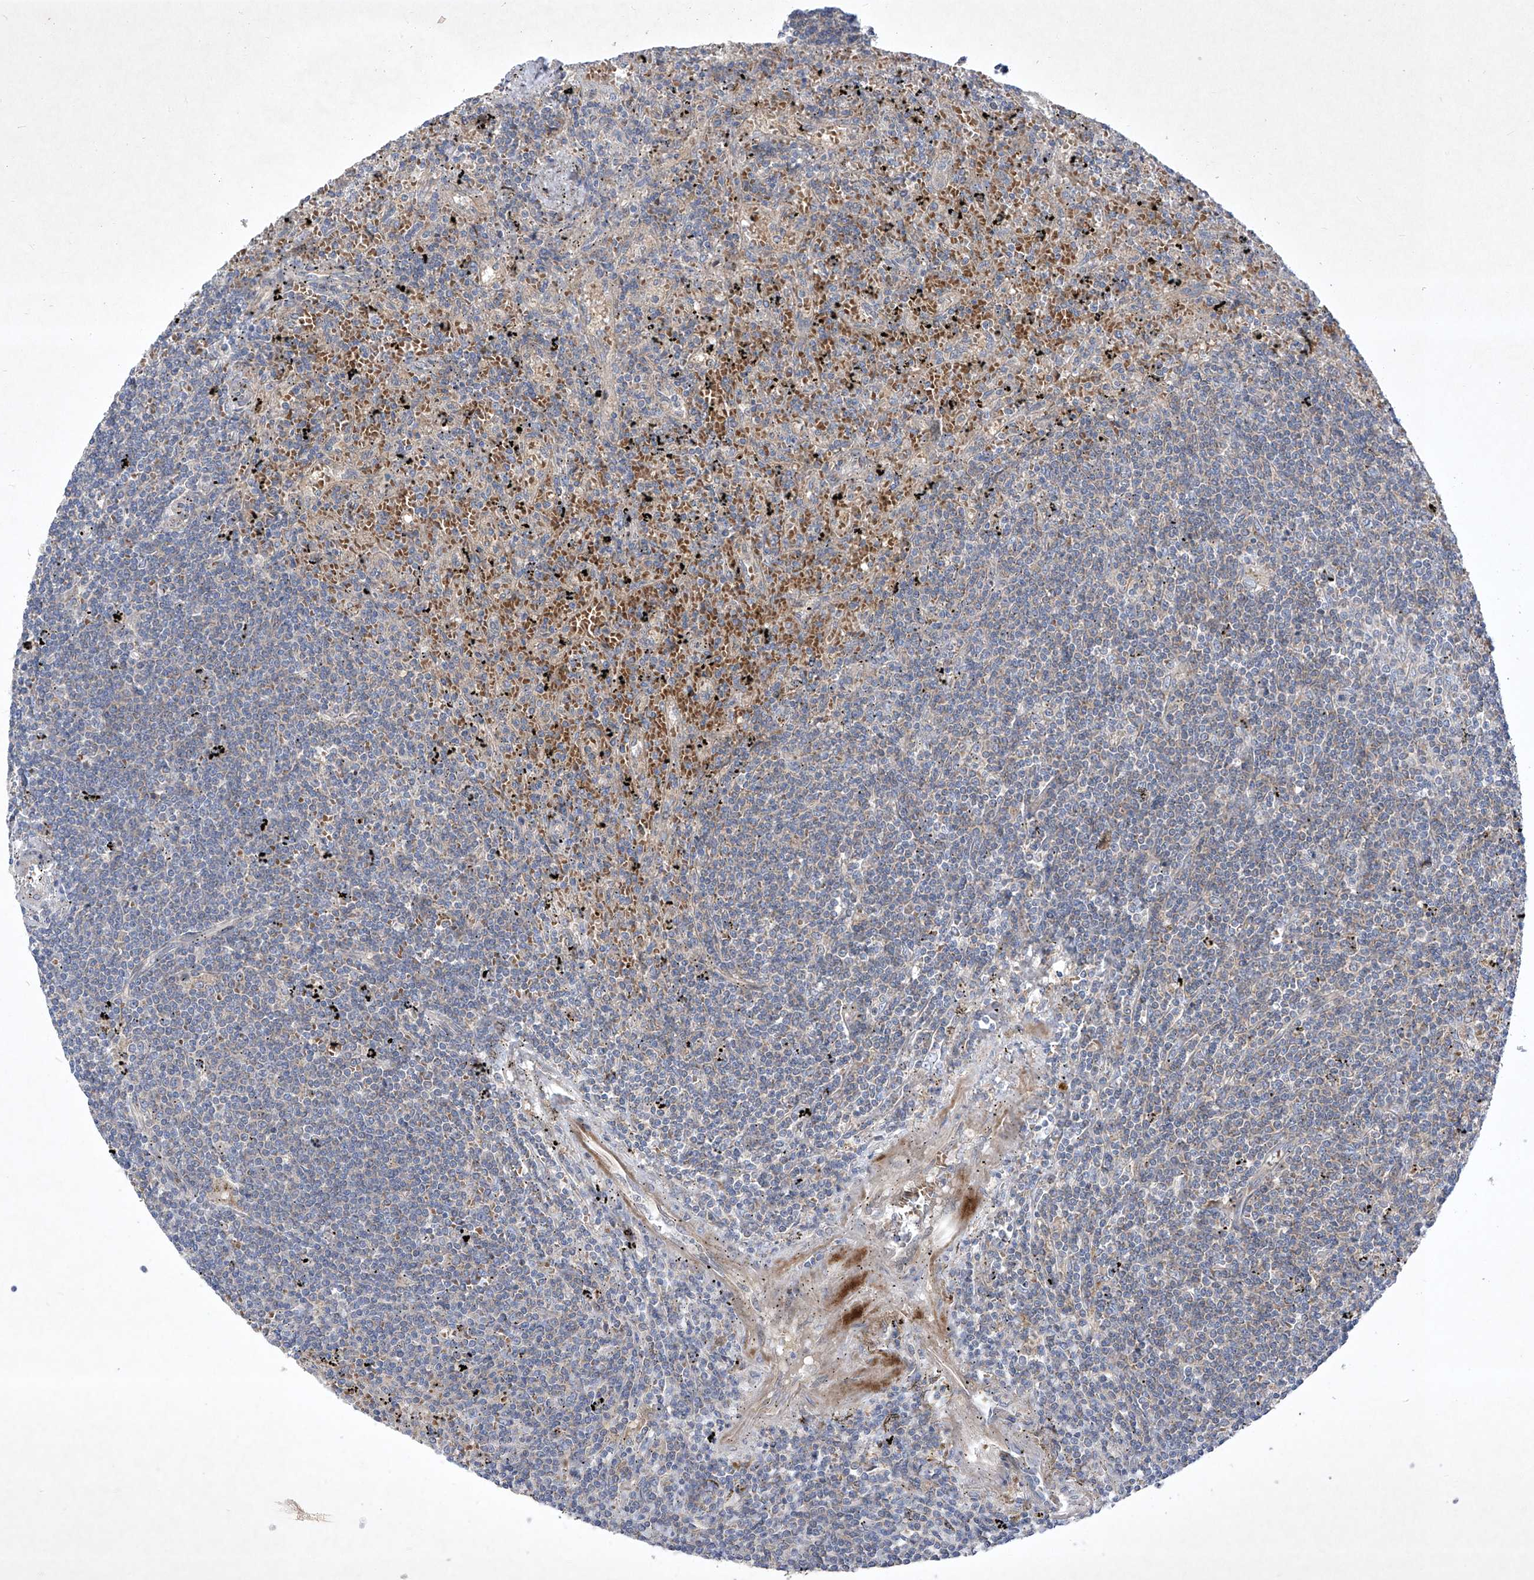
{"staining": {"intensity": "negative", "quantity": "none", "location": "none"}, "tissue": "lymphoma", "cell_type": "Tumor cells", "image_type": "cancer", "snomed": [{"axis": "morphology", "description": "Malignant lymphoma, non-Hodgkin's type, Low grade"}, {"axis": "topography", "description": "Spleen"}], "caption": "Immunohistochemistry of lymphoma displays no expression in tumor cells.", "gene": "COQ3", "patient": {"sex": "male", "age": 76}}